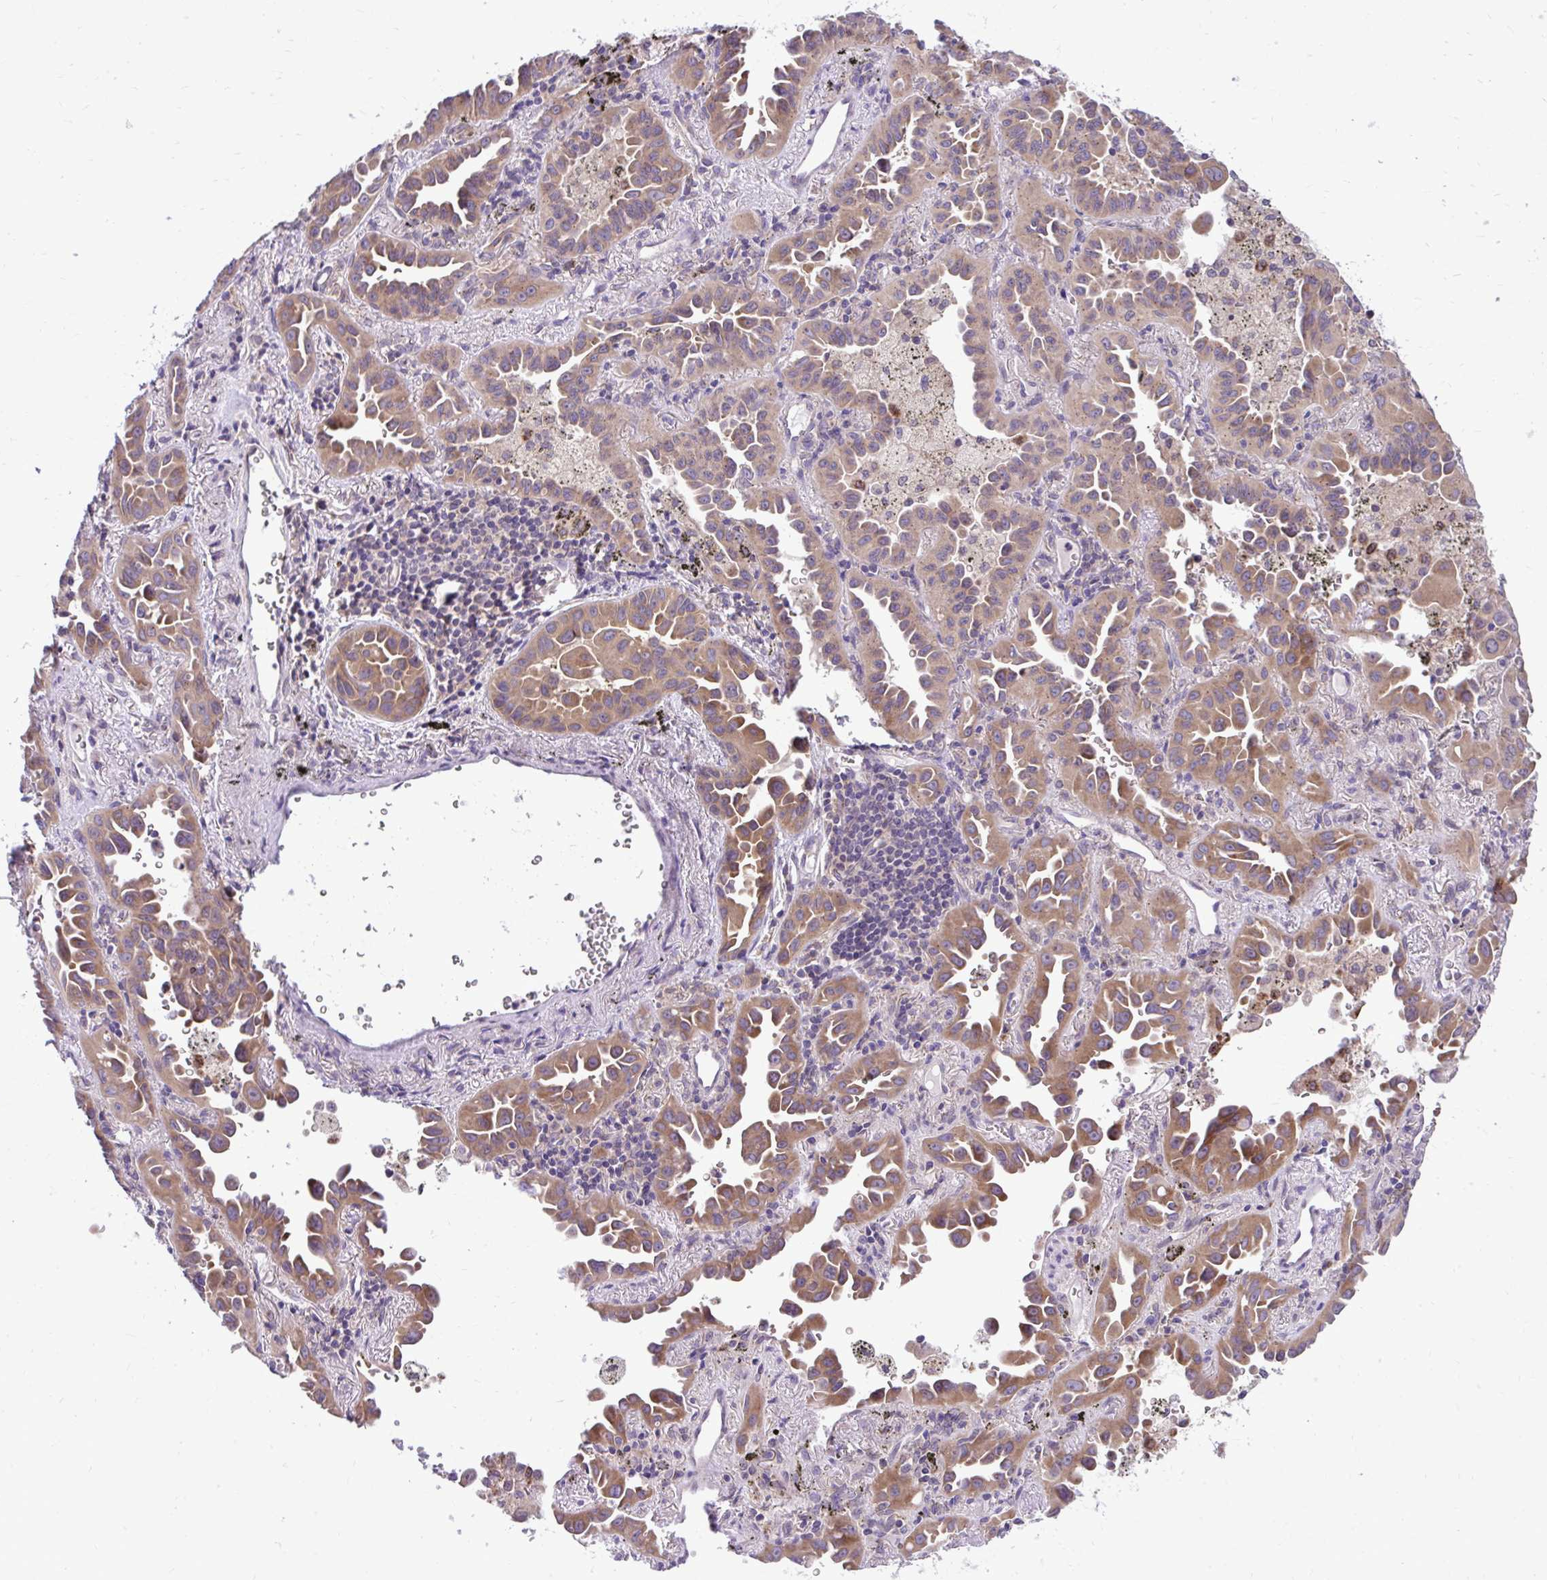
{"staining": {"intensity": "moderate", "quantity": ">75%", "location": "cytoplasmic/membranous"}, "tissue": "lung cancer", "cell_type": "Tumor cells", "image_type": "cancer", "snomed": [{"axis": "morphology", "description": "Adenocarcinoma, NOS"}, {"axis": "topography", "description": "Lung"}], "caption": "Brown immunohistochemical staining in human adenocarcinoma (lung) displays moderate cytoplasmic/membranous staining in approximately >75% of tumor cells.", "gene": "CEACAM18", "patient": {"sex": "male", "age": 68}}